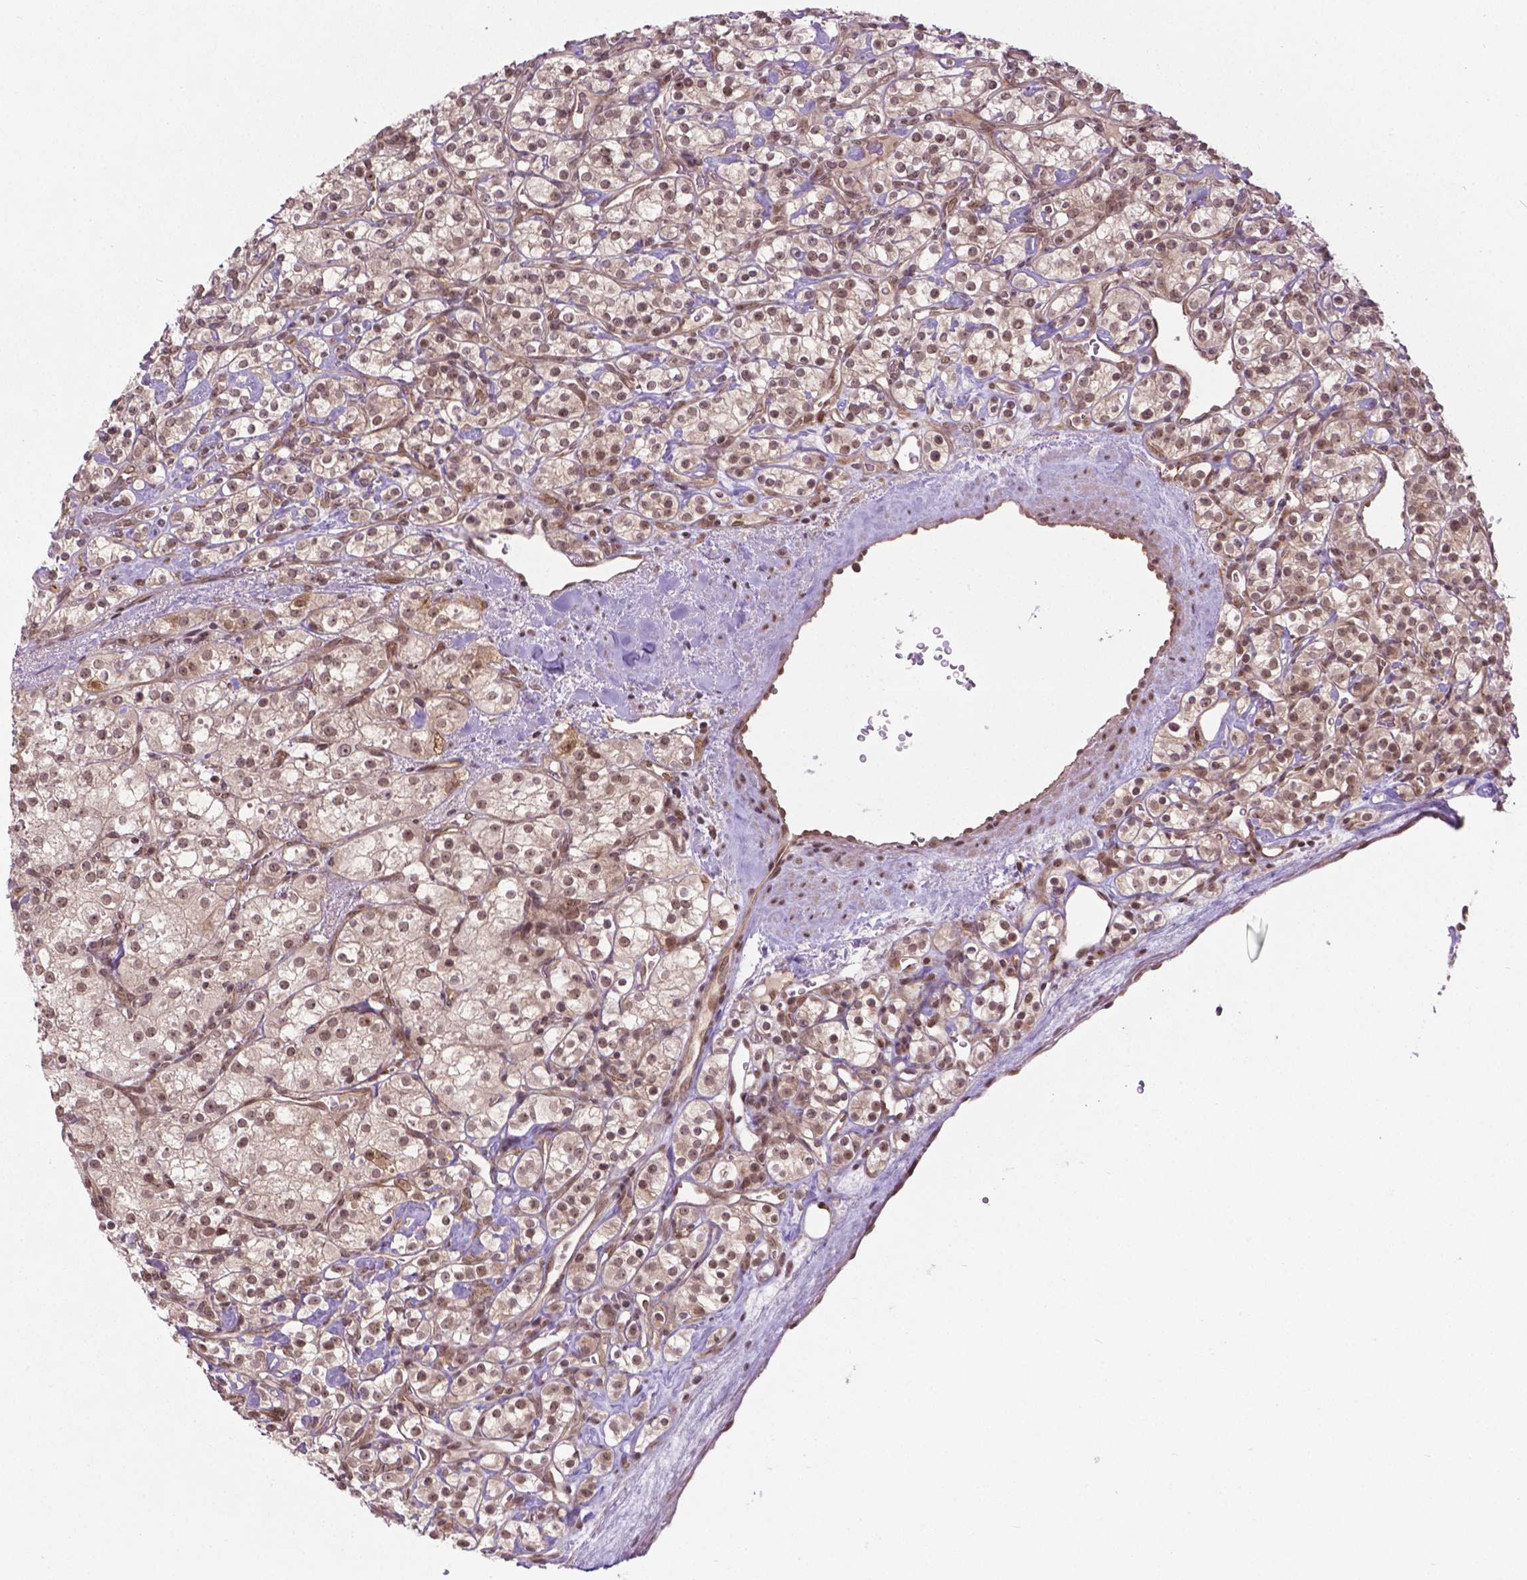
{"staining": {"intensity": "moderate", "quantity": ">75%", "location": "nuclear"}, "tissue": "renal cancer", "cell_type": "Tumor cells", "image_type": "cancer", "snomed": [{"axis": "morphology", "description": "Adenocarcinoma, NOS"}, {"axis": "topography", "description": "Kidney"}], "caption": "This photomicrograph exhibits IHC staining of renal cancer (adenocarcinoma), with medium moderate nuclear positivity in about >75% of tumor cells.", "gene": "ANKRD54", "patient": {"sex": "male", "age": 77}}